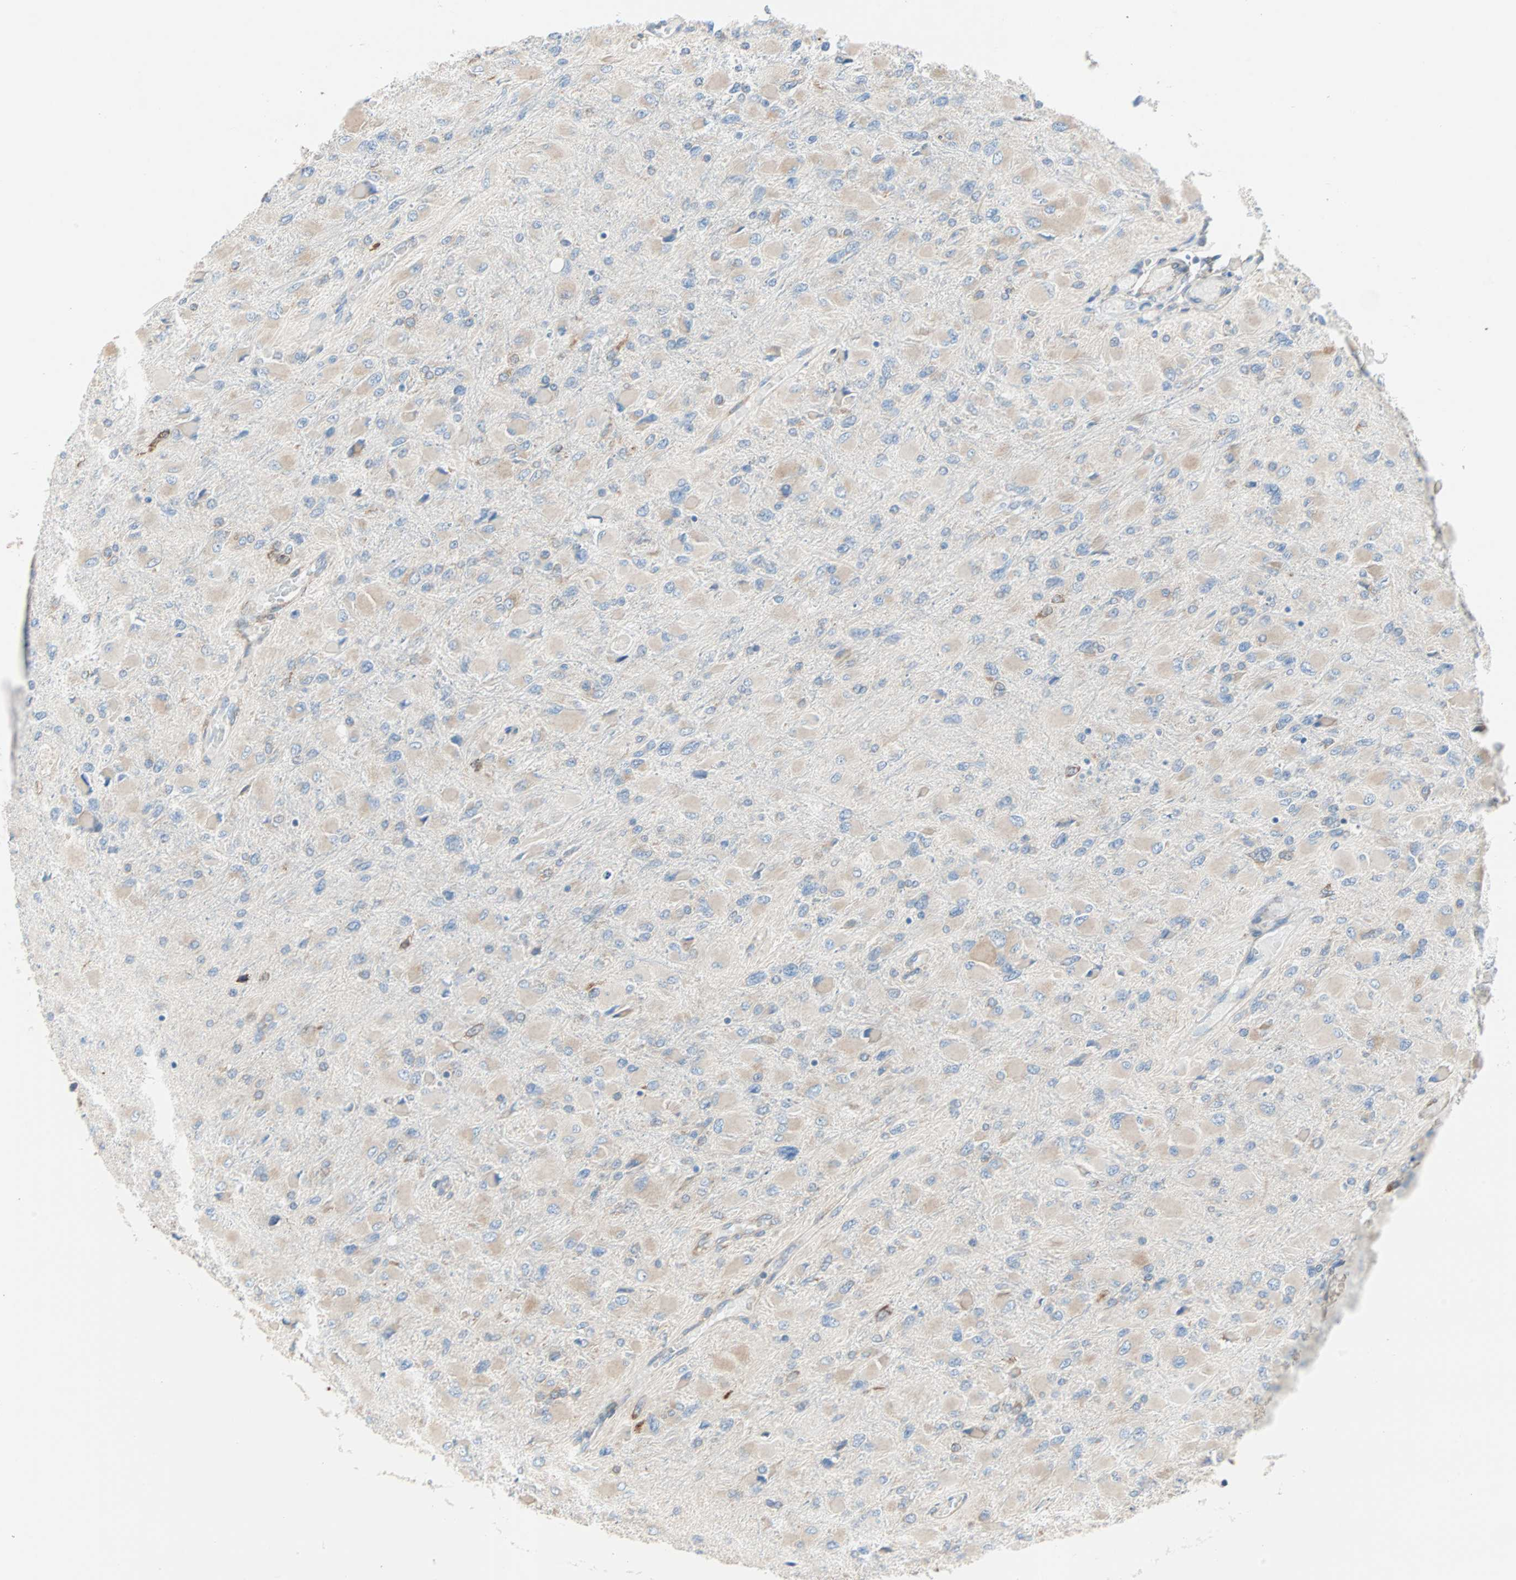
{"staining": {"intensity": "weak", "quantity": ">75%", "location": "cytoplasmic/membranous"}, "tissue": "glioma", "cell_type": "Tumor cells", "image_type": "cancer", "snomed": [{"axis": "morphology", "description": "Glioma, malignant, High grade"}, {"axis": "topography", "description": "Cerebral cortex"}], "caption": "DAB immunohistochemical staining of malignant glioma (high-grade) reveals weak cytoplasmic/membranous protein staining in approximately >75% of tumor cells. The staining is performed using DAB (3,3'-diaminobenzidine) brown chromogen to label protein expression. The nuclei are counter-stained blue using hematoxylin.", "gene": "PLCXD1", "patient": {"sex": "female", "age": 36}}